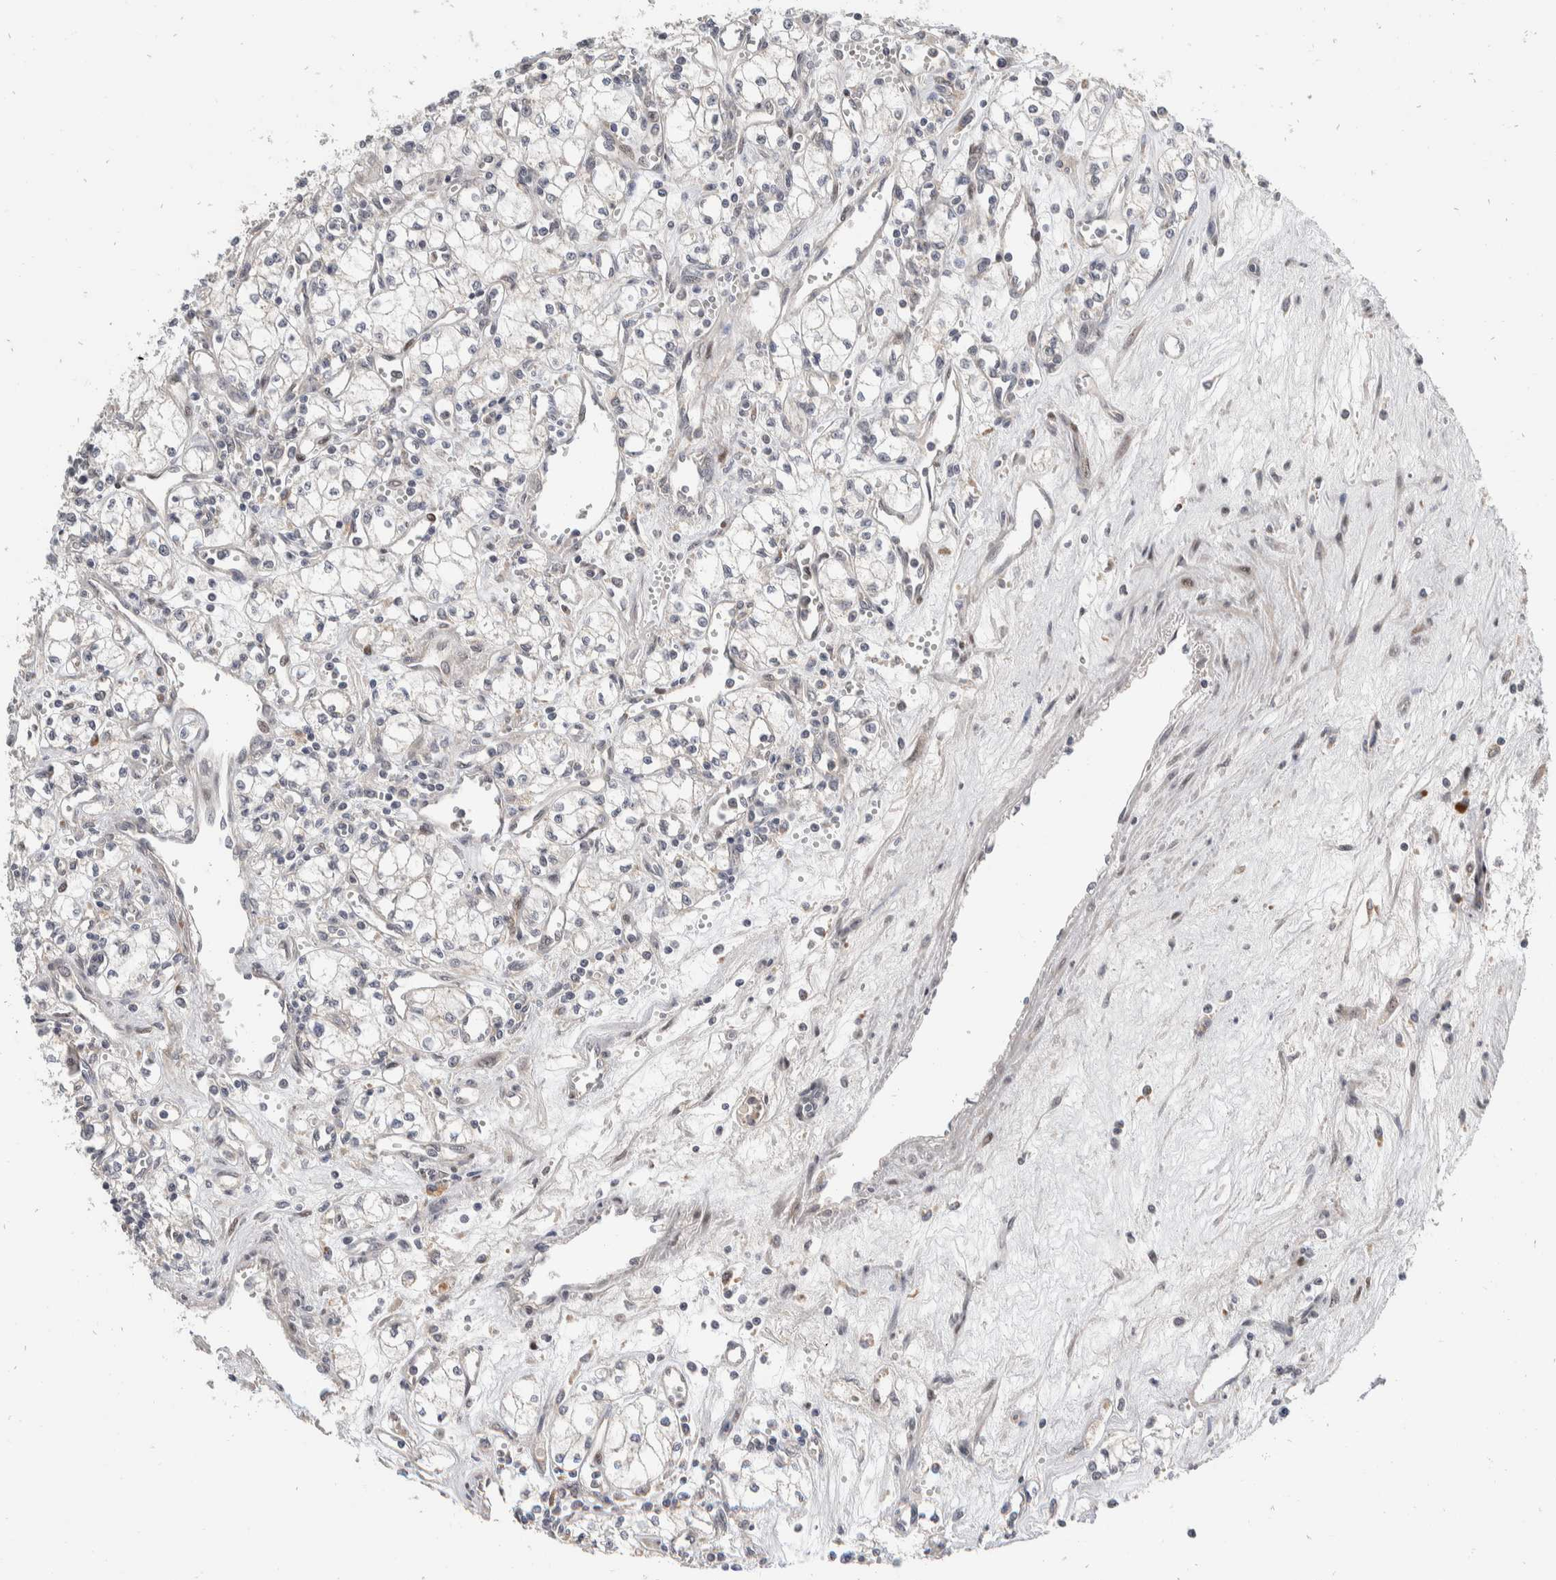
{"staining": {"intensity": "negative", "quantity": "none", "location": "none"}, "tissue": "renal cancer", "cell_type": "Tumor cells", "image_type": "cancer", "snomed": [{"axis": "morphology", "description": "Adenocarcinoma, NOS"}, {"axis": "topography", "description": "Kidney"}], "caption": "Adenocarcinoma (renal) was stained to show a protein in brown. There is no significant expression in tumor cells.", "gene": "ZNF703", "patient": {"sex": "male", "age": 59}}